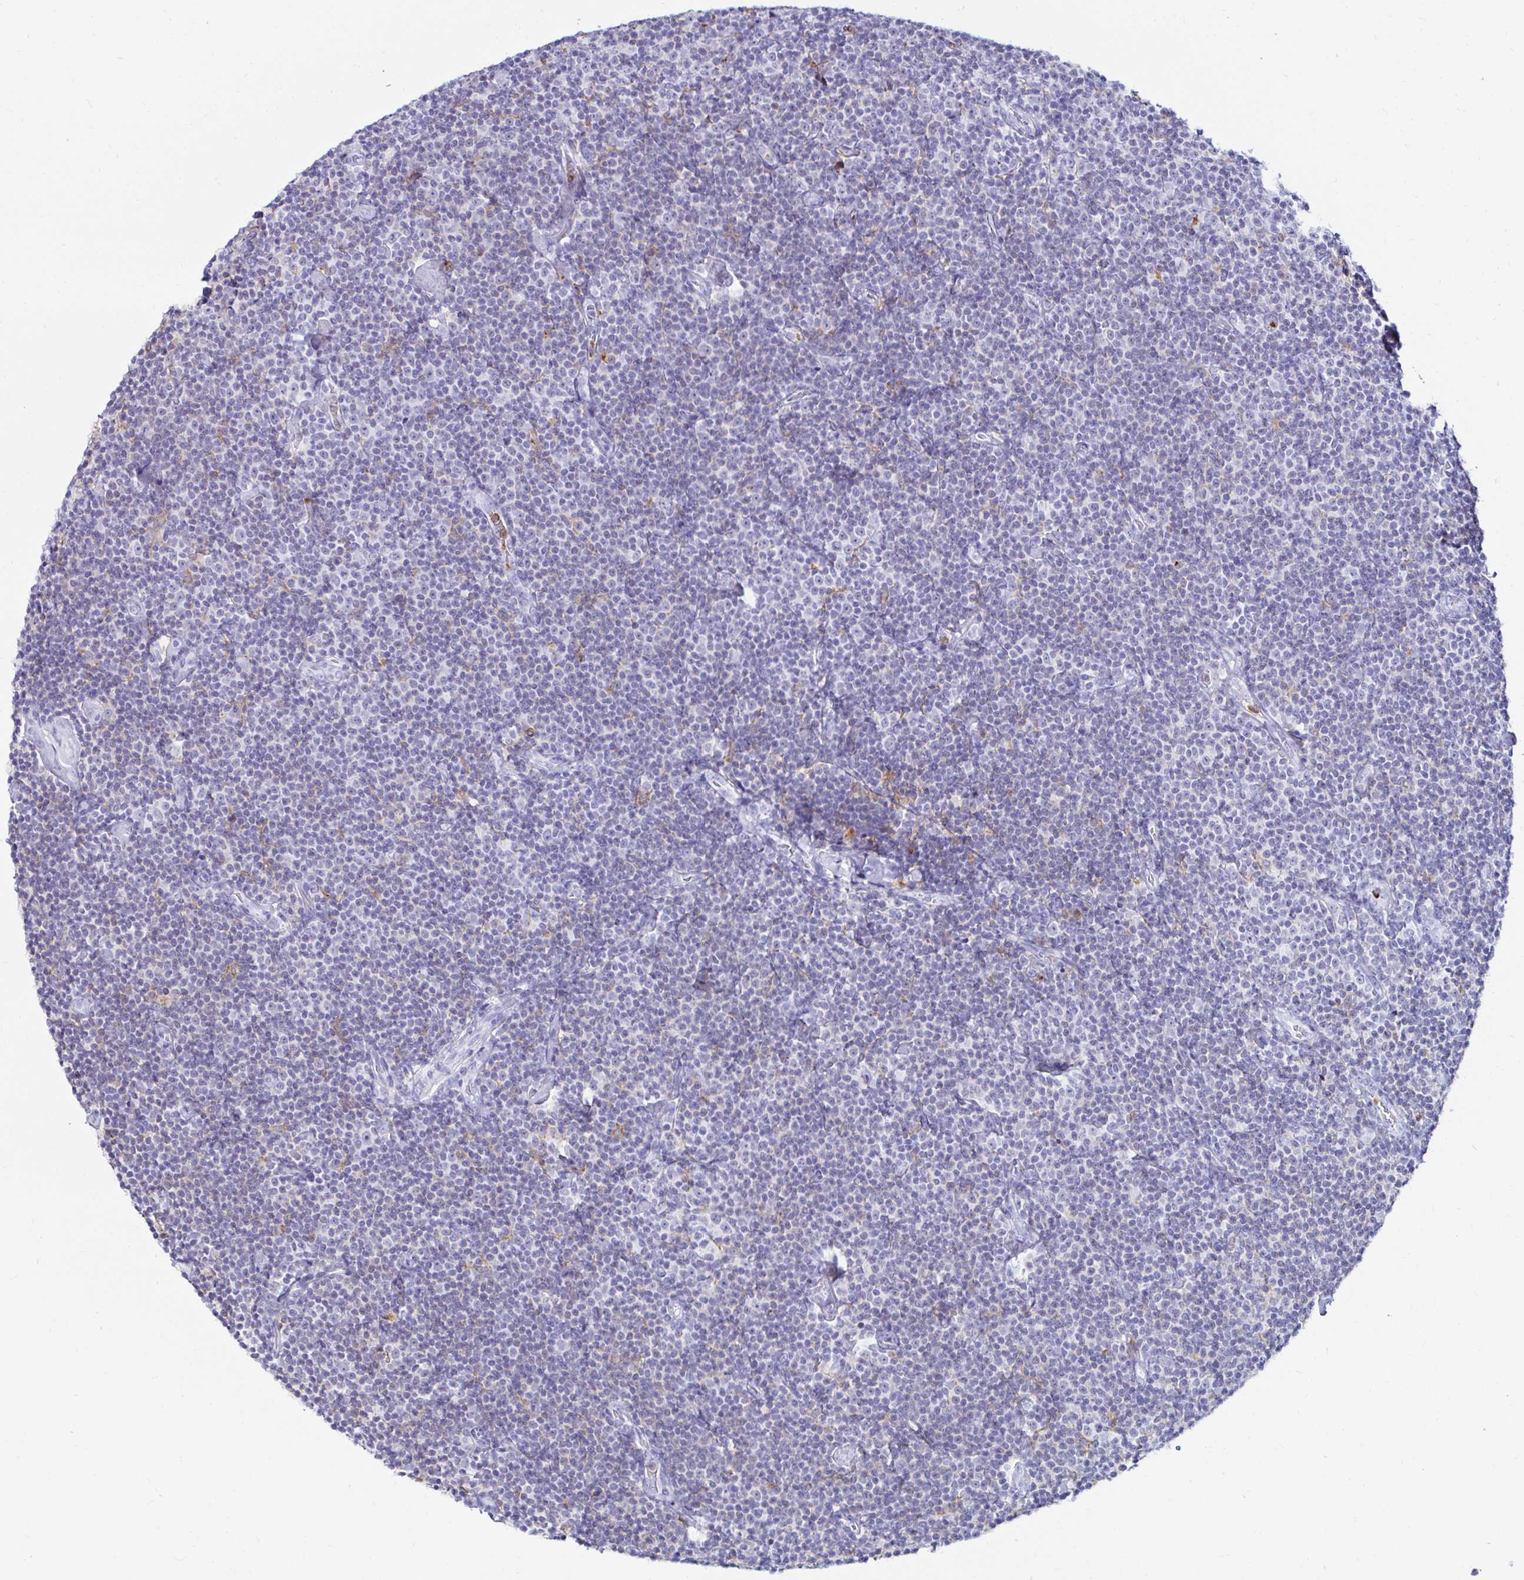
{"staining": {"intensity": "negative", "quantity": "none", "location": "none"}, "tissue": "lymphoma", "cell_type": "Tumor cells", "image_type": "cancer", "snomed": [{"axis": "morphology", "description": "Malignant lymphoma, non-Hodgkin's type, Low grade"}, {"axis": "topography", "description": "Lymph node"}], "caption": "Tumor cells are negative for brown protein staining in low-grade malignant lymphoma, non-Hodgkin's type.", "gene": "CYBB", "patient": {"sex": "male", "age": 81}}